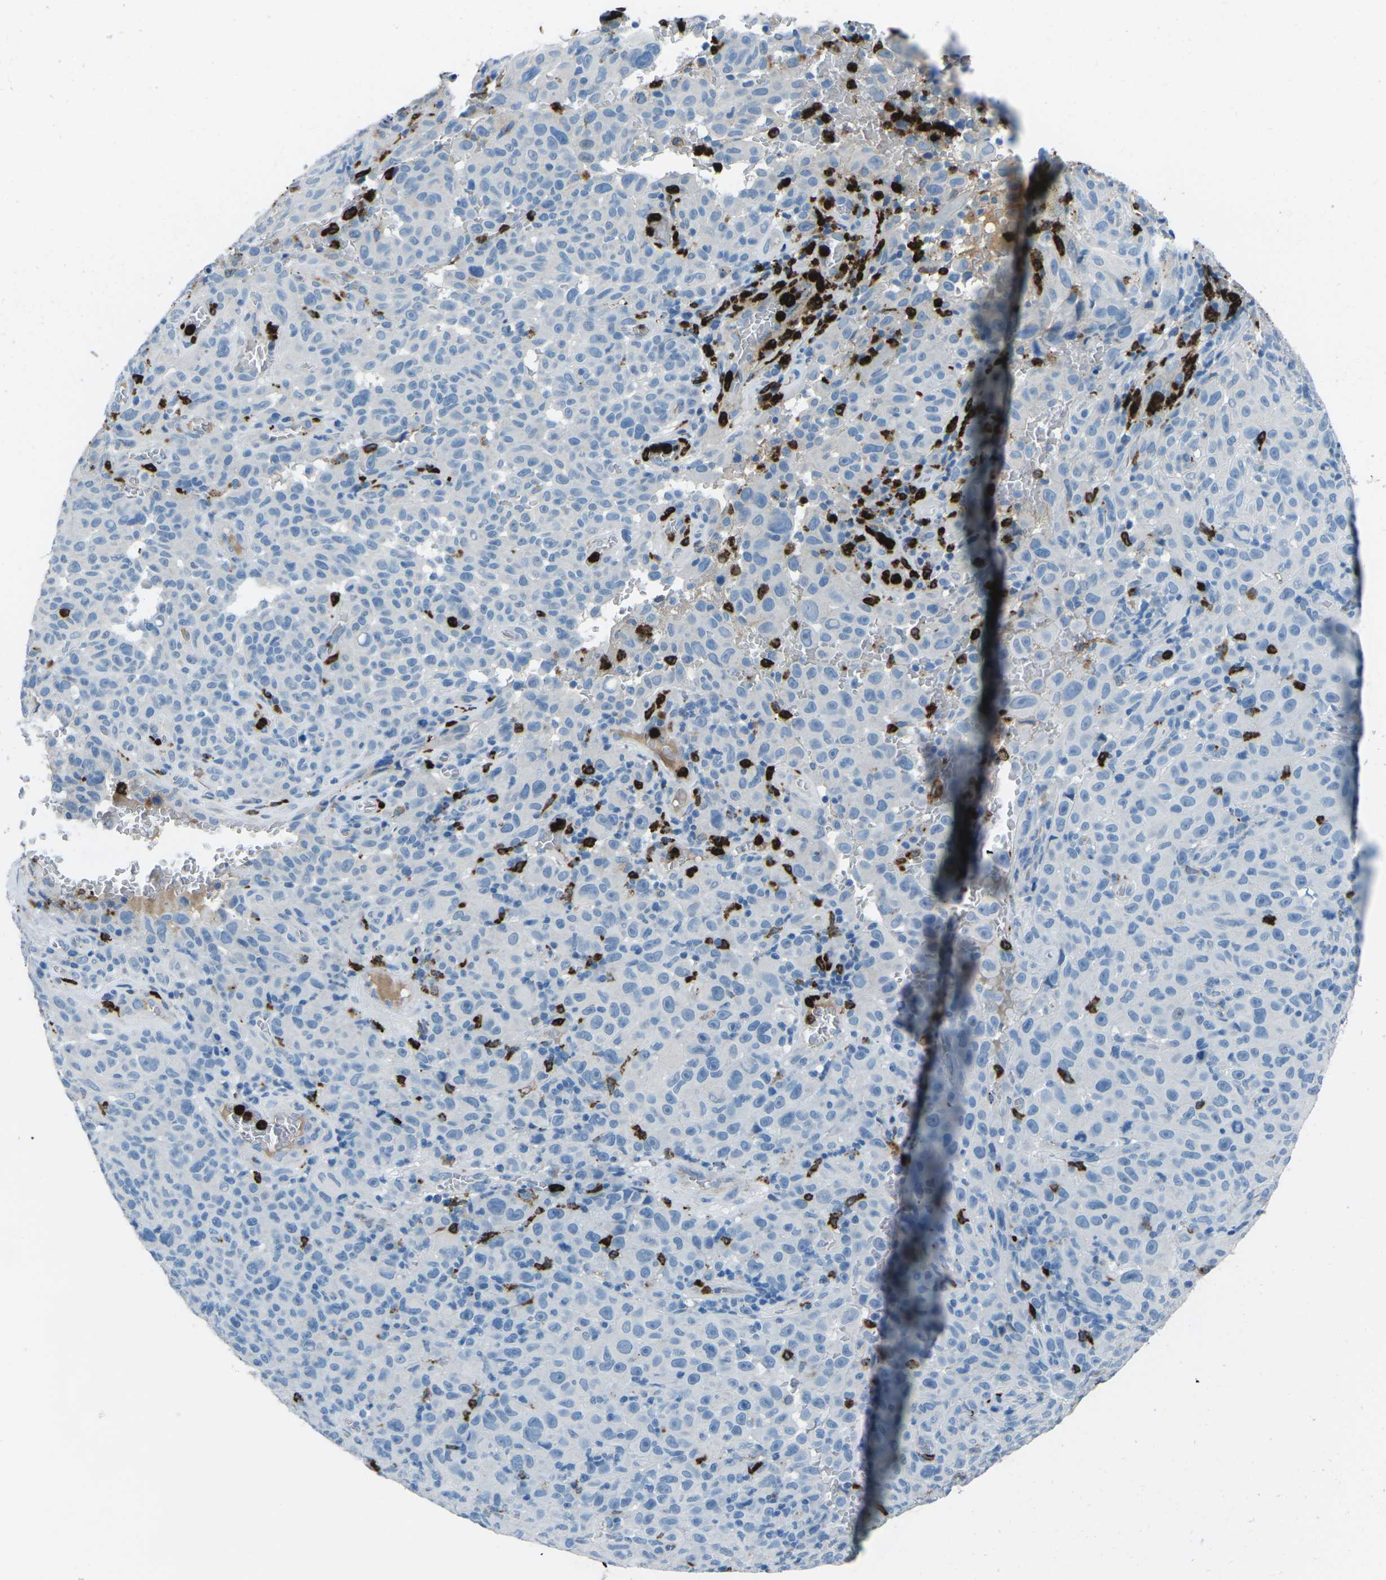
{"staining": {"intensity": "negative", "quantity": "none", "location": "none"}, "tissue": "melanoma", "cell_type": "Tumor cells", "image_type": "cancer", "snomed": [{"axis": "morphology", "description": "Malignant melanoma, NOS"}, {"axis": "topography", "description": "Skin"}], "caption": "High power microscopy histopathology image of an immunohistochemistry histopathology image of malignant melanoma, revealing no significant positivity in tumor cells. (DAB (3,3'-diaminobenzidine) IHC, high magnification).", "gene": "FCN1", "patient": {"sex": "female", "age": 82}}